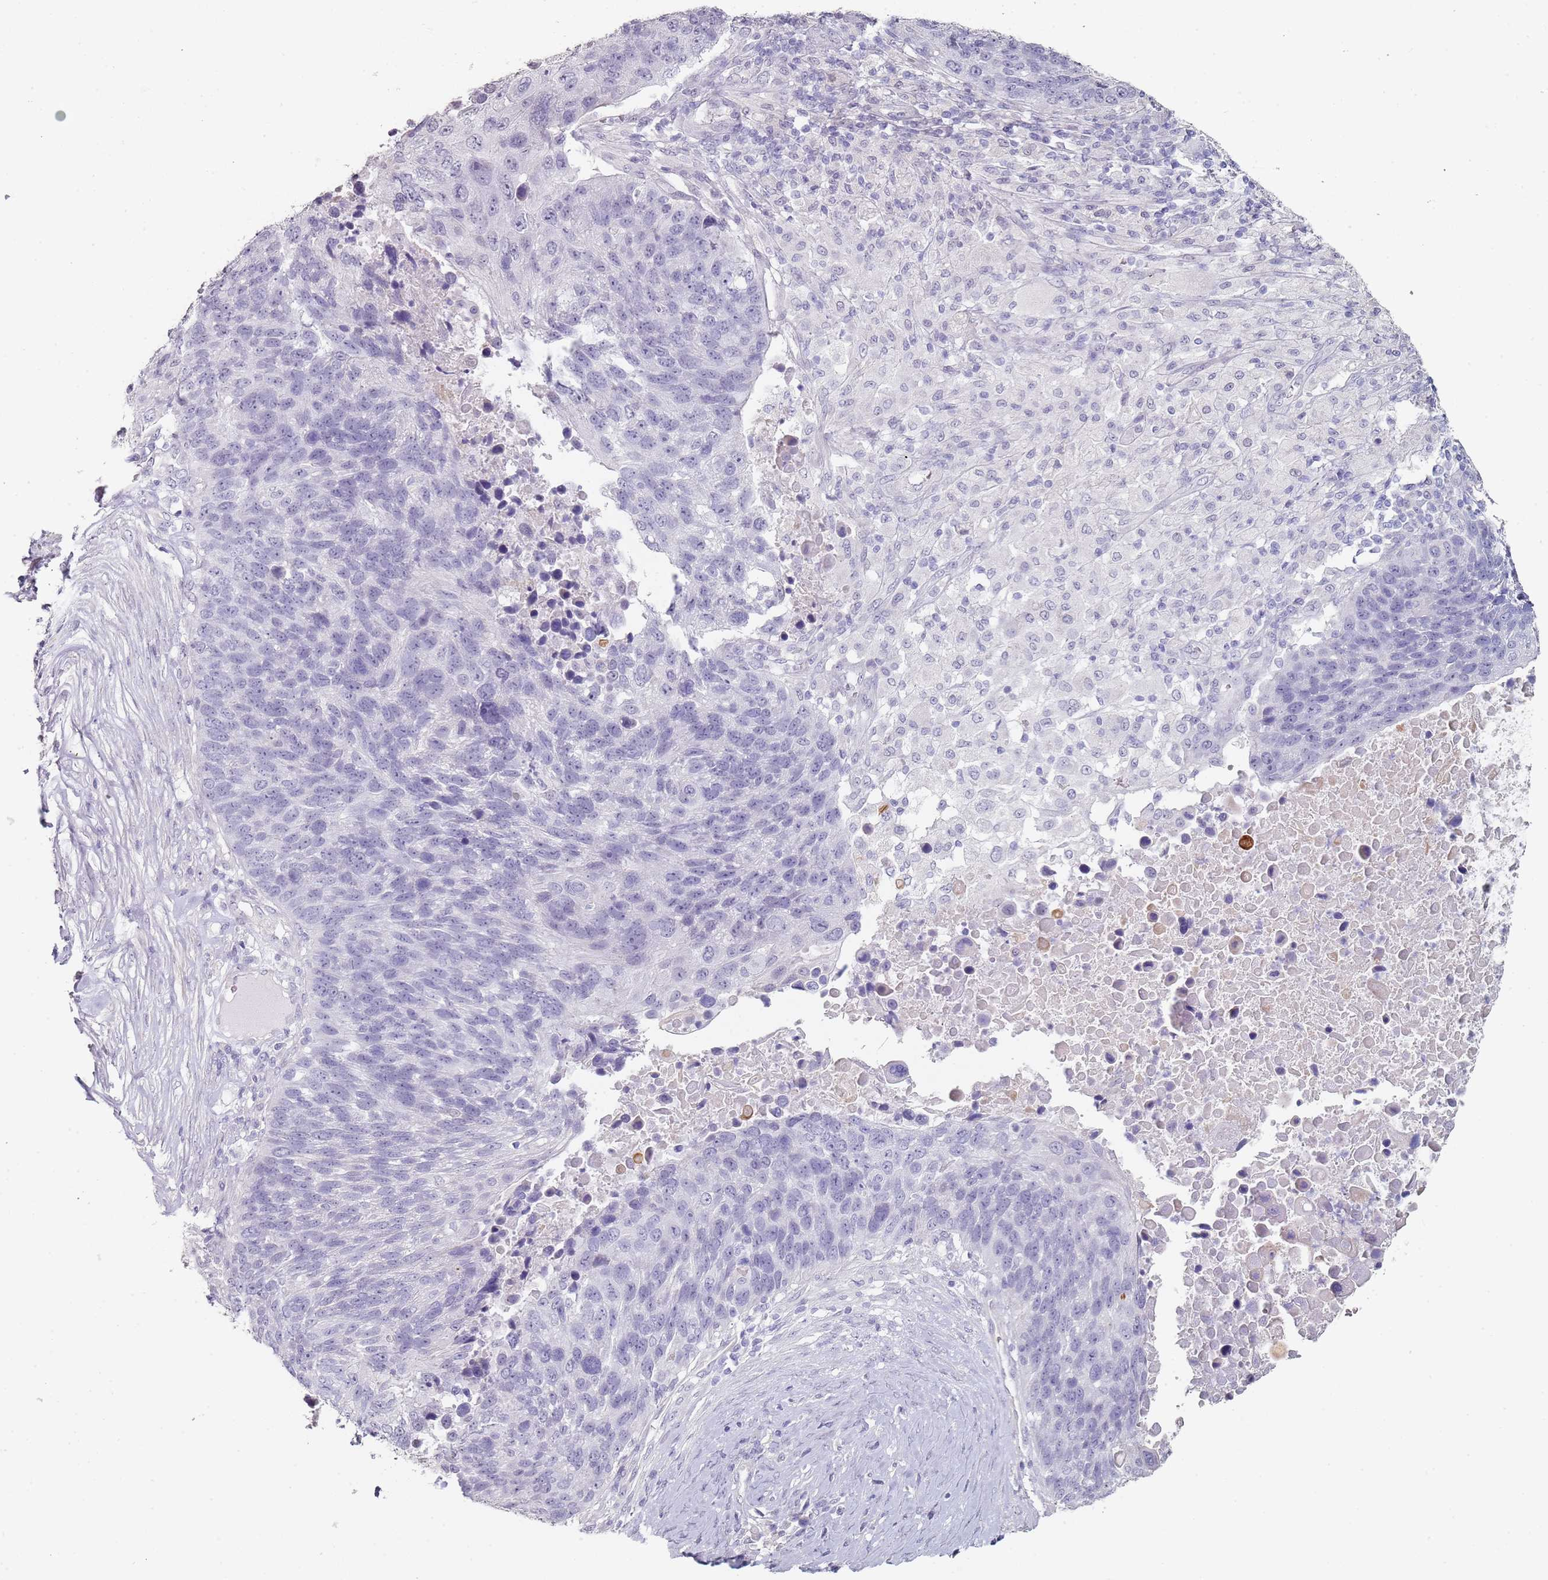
{"staining": {"intensity": "negative", "quantity": "none", "location": "none"}, "tissue": "lung cancer", "cell_type": "Tumor cells", "image_type": "cancer", "snomed": [{"axis": "morphology", "description": "Normal tissue, NOS"}, {"axis": "morphology", "description": "Squamous cell carcinoma, NOS"}, {"axis": "topography", "description": "Lymph node"}, {"axis": "topography", "description": "Lung"}], "caption": "Lung squamous cell carcinoma was stained to show a protein in brown. There is no significant positivity in tumor cells.", "gene": "DNAH11", "patient": {"sex": "male", "age": 66}}